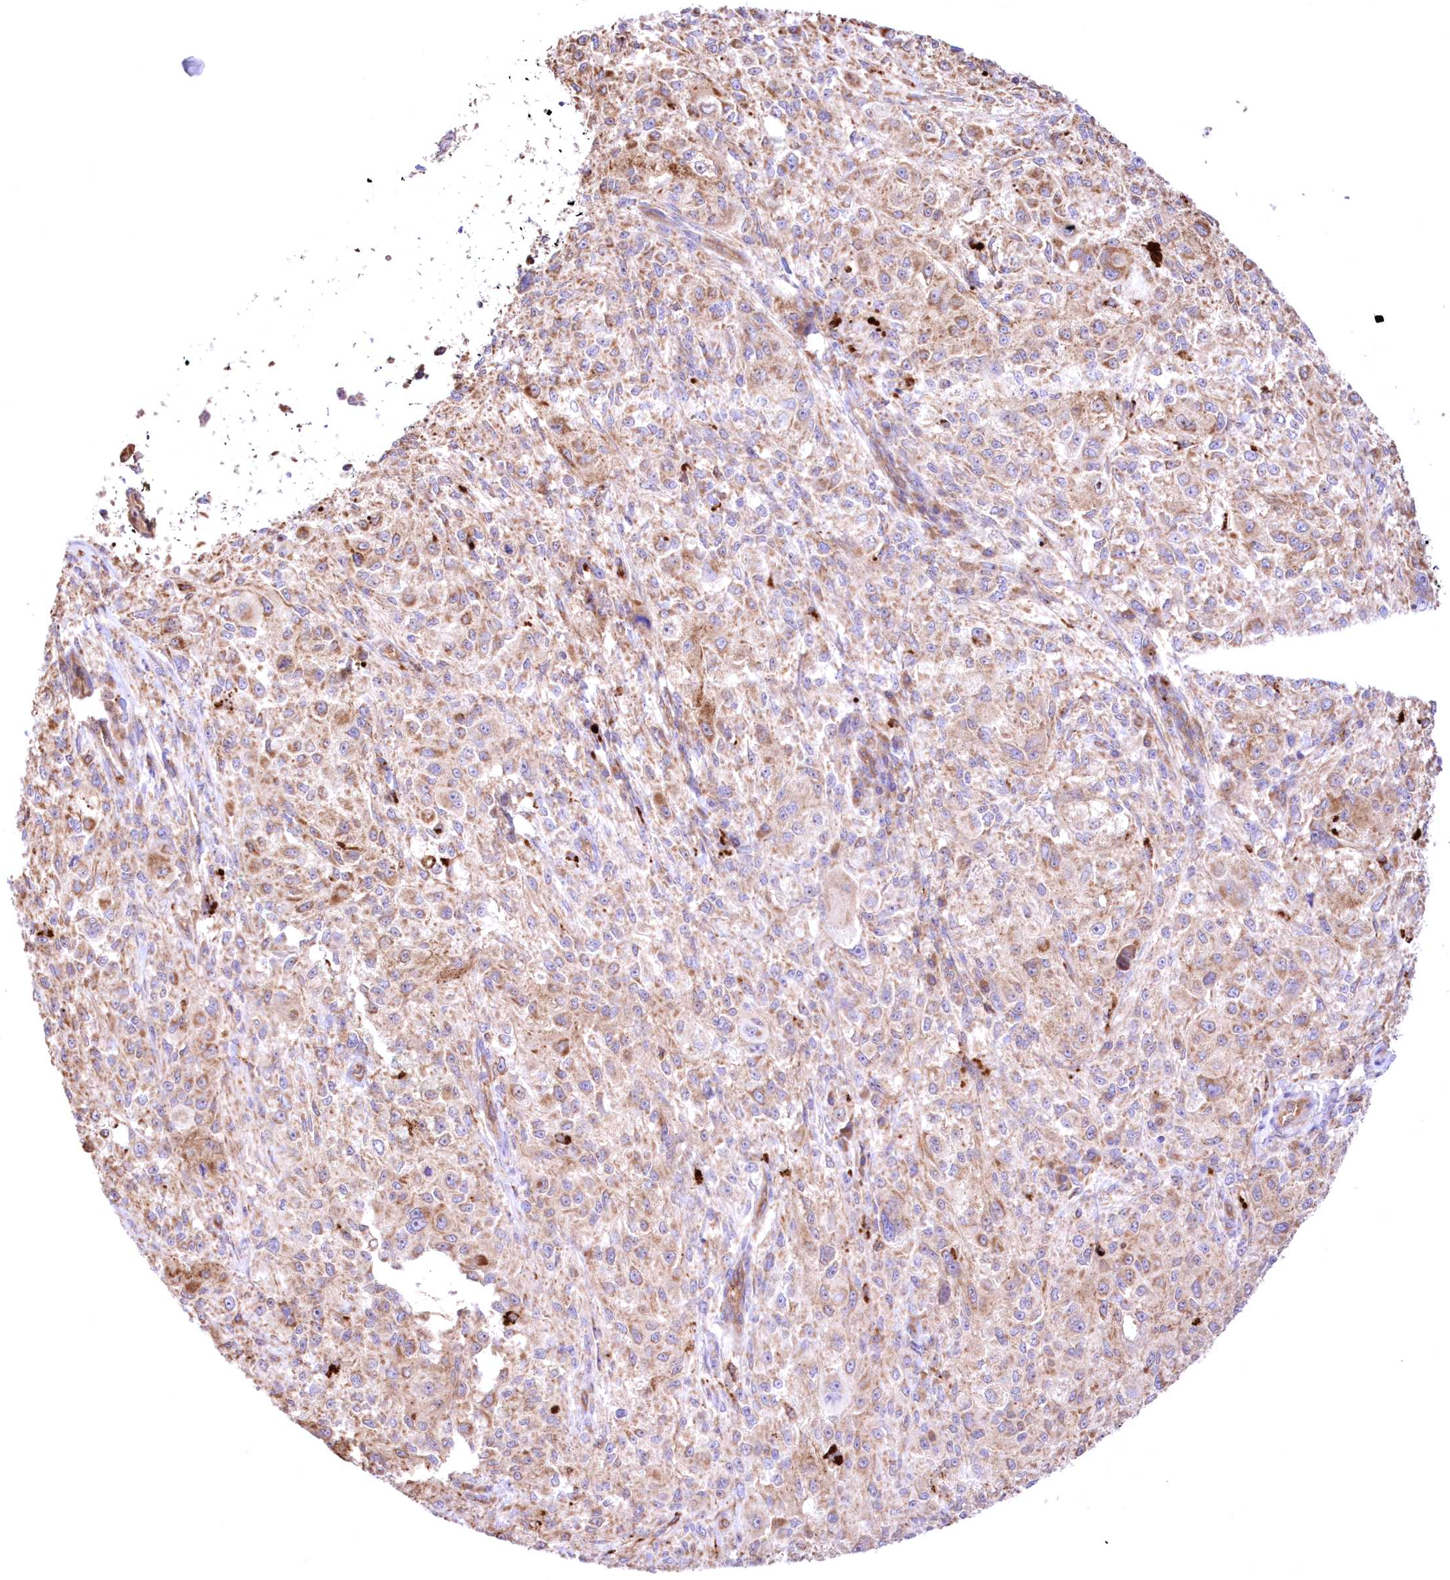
{"staining": {"intensity": "weak", "quantity": "25%-75%", "location": "cytoplasmic/membranous"}, "tissue": "melanoma", "cell_type": "Tumor cells", "image_type": "cancer", "snomed": [{"axis": "morphology", "description": "Necrosis, NOS"}, {"axis": "morphology", "description": "Malignant melanoma, NOS"}, {"axis": "topography", "description": "Skin"}], "caption": "Tumor cells show low levels of weak cytoplasmic/membranous positivity in about 25%-75% of cells in human melanoma.", "gene": "FCHO2", "patient": {"sex": "female", "age": 87}}